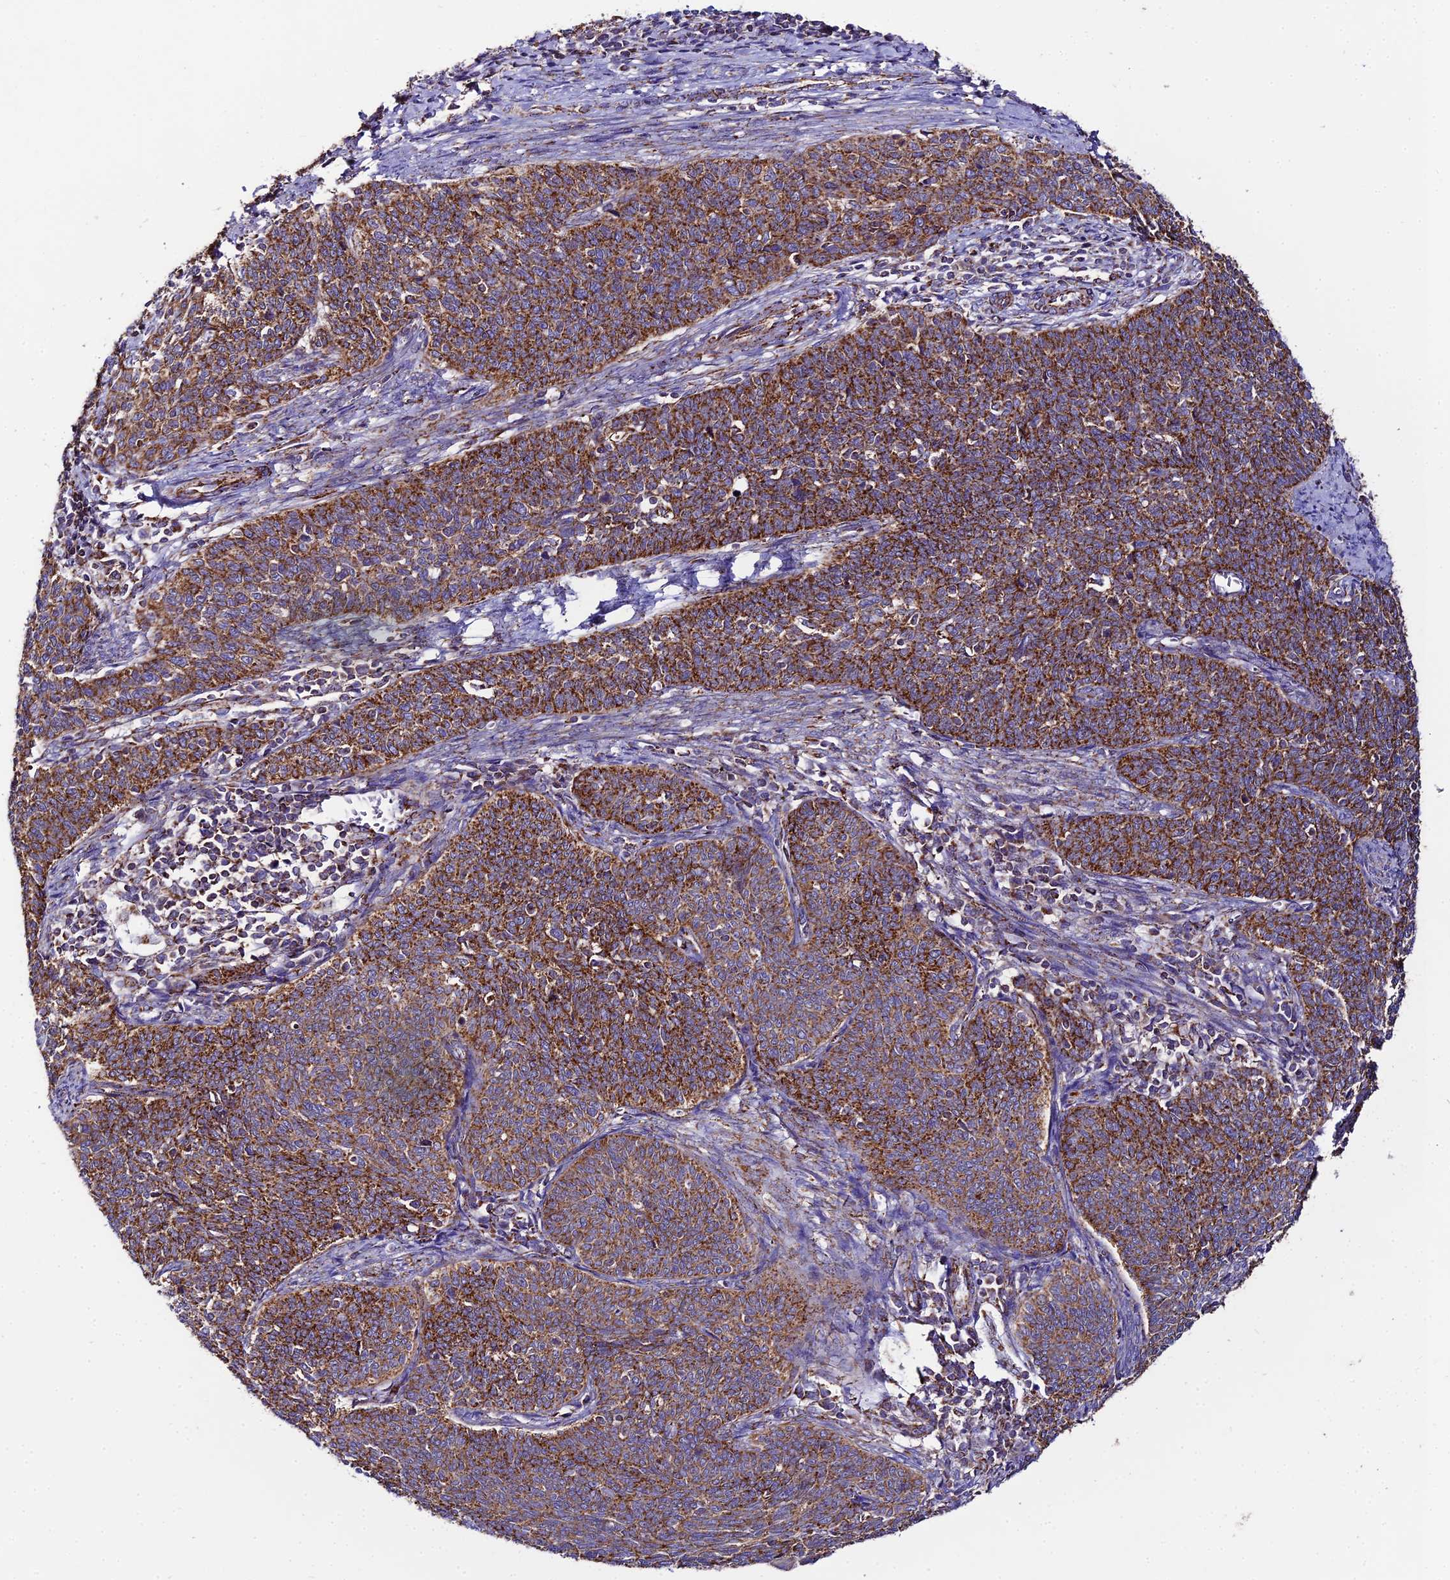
{"staining": {"intensity": "strong", "quantity": ">75%", "location": "cytoplasmic/membranous"}, "tissue": "cervical cancer", "cell_type": "Tumor cells", "image_type": "cancer", "snomed": [{"axis": "morphology", "description": "Squamous cell carcinoma, NOS"}, {"axis": "topography", "description": "Cervix"}], "caption": "This micrograph exhibits cervical squamous cell carcinoma stained with immunohistochemistry to label a protein in brown. The cytoplasmic/membranous of tumor cells show strong positivity for the protein. Nuclei are counter-stained blue.", "gene": "NIPSNAP3A", "patient": {"sex": "female", "age": 39}}